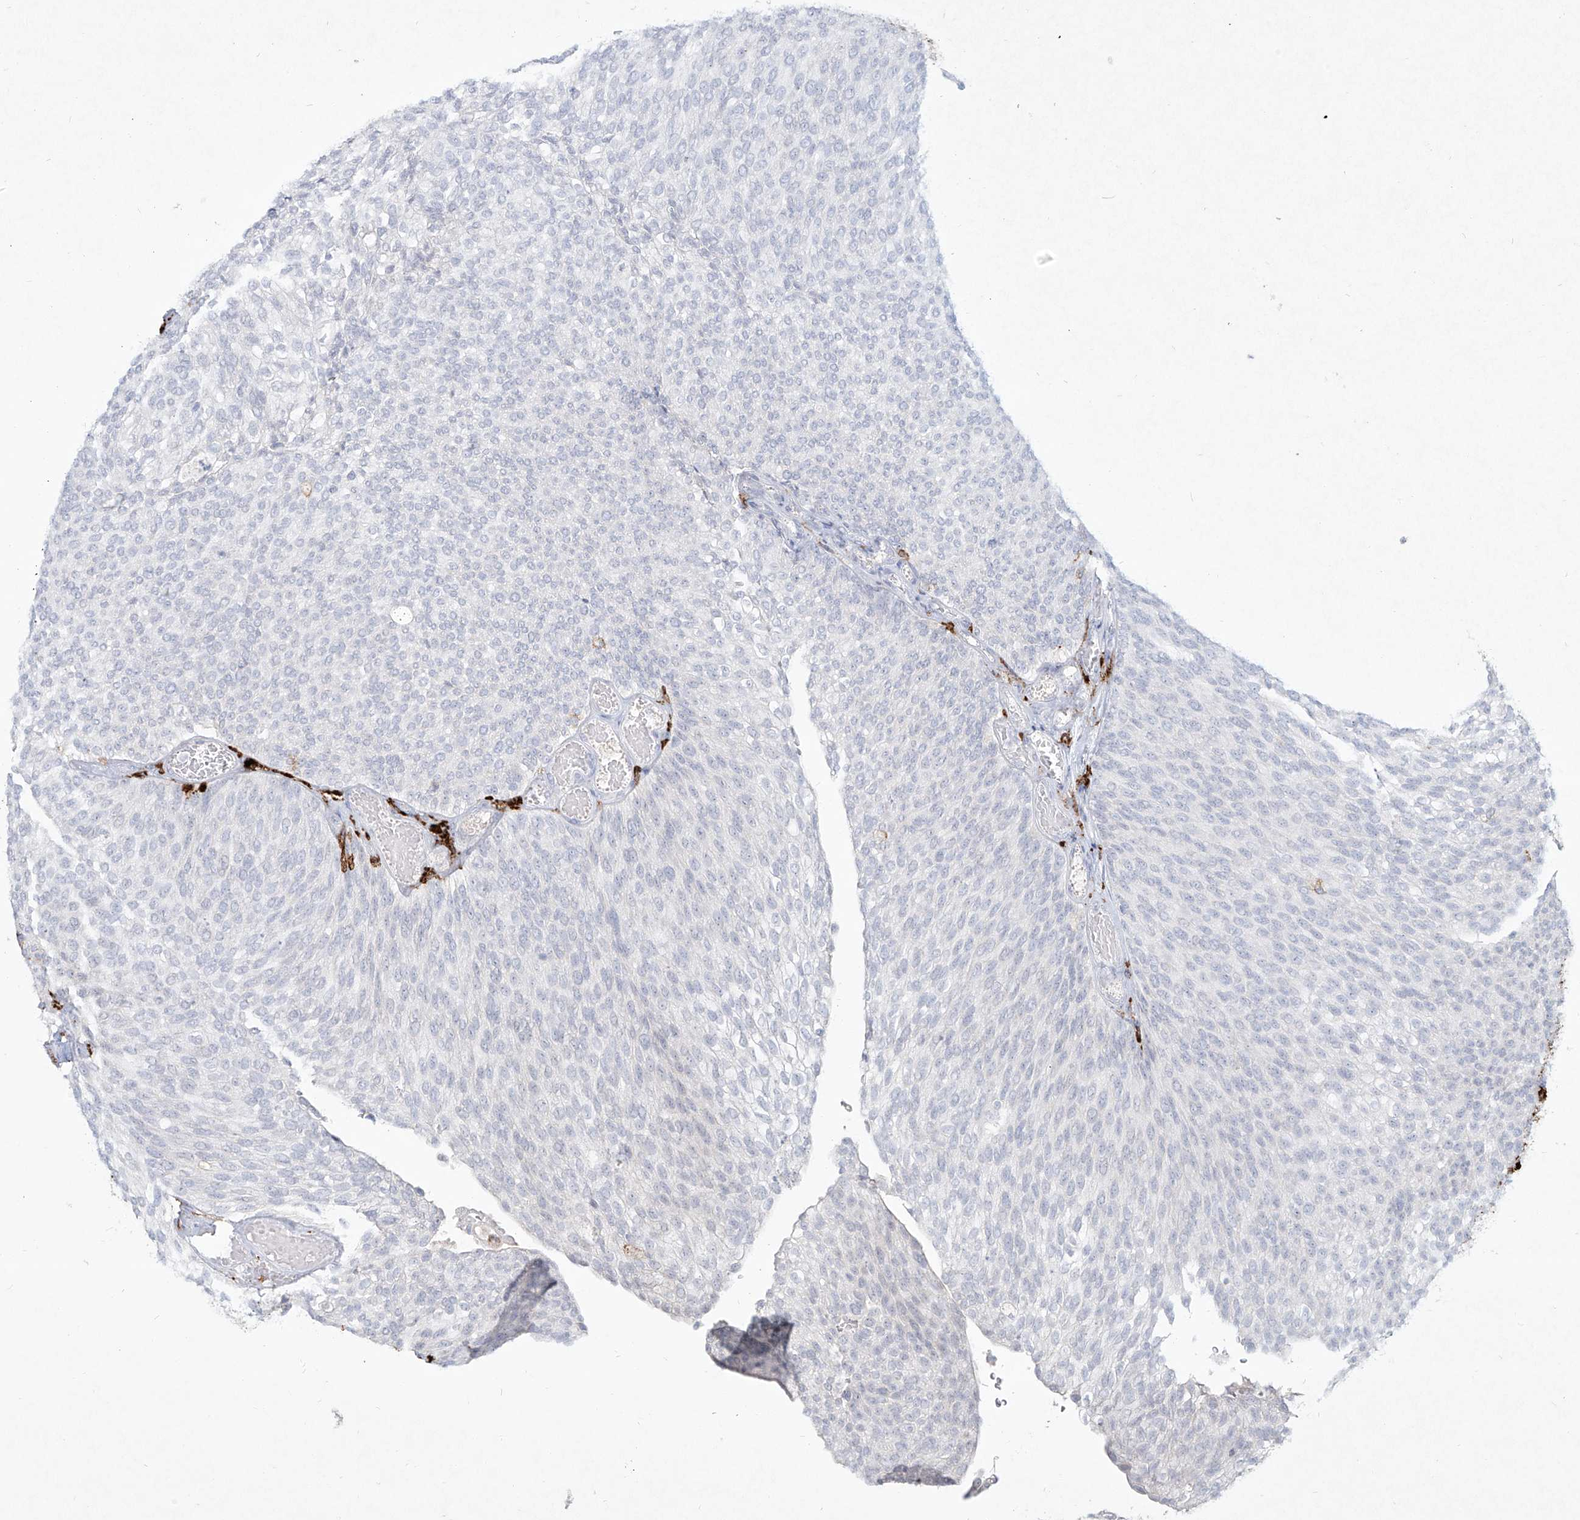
{"staining": {"intensity": "negative", "quantity": "none", "location": "none"}, "tissue": "urothelial cancer", "cell_type": "Tumor cells", "image_type": "cancer", "snomed": [{"axis": "morphology", "description": "Urothelial carcinoma, Low grade"}, {"axis": "topography", "description": "Urinary bladder"}], "caption": "This is a image of IHC staining of urothelial cancer, which shows no staining in tumor cells.", "gene": "CD209", "patient": {"sex": "female", "age": 79}}